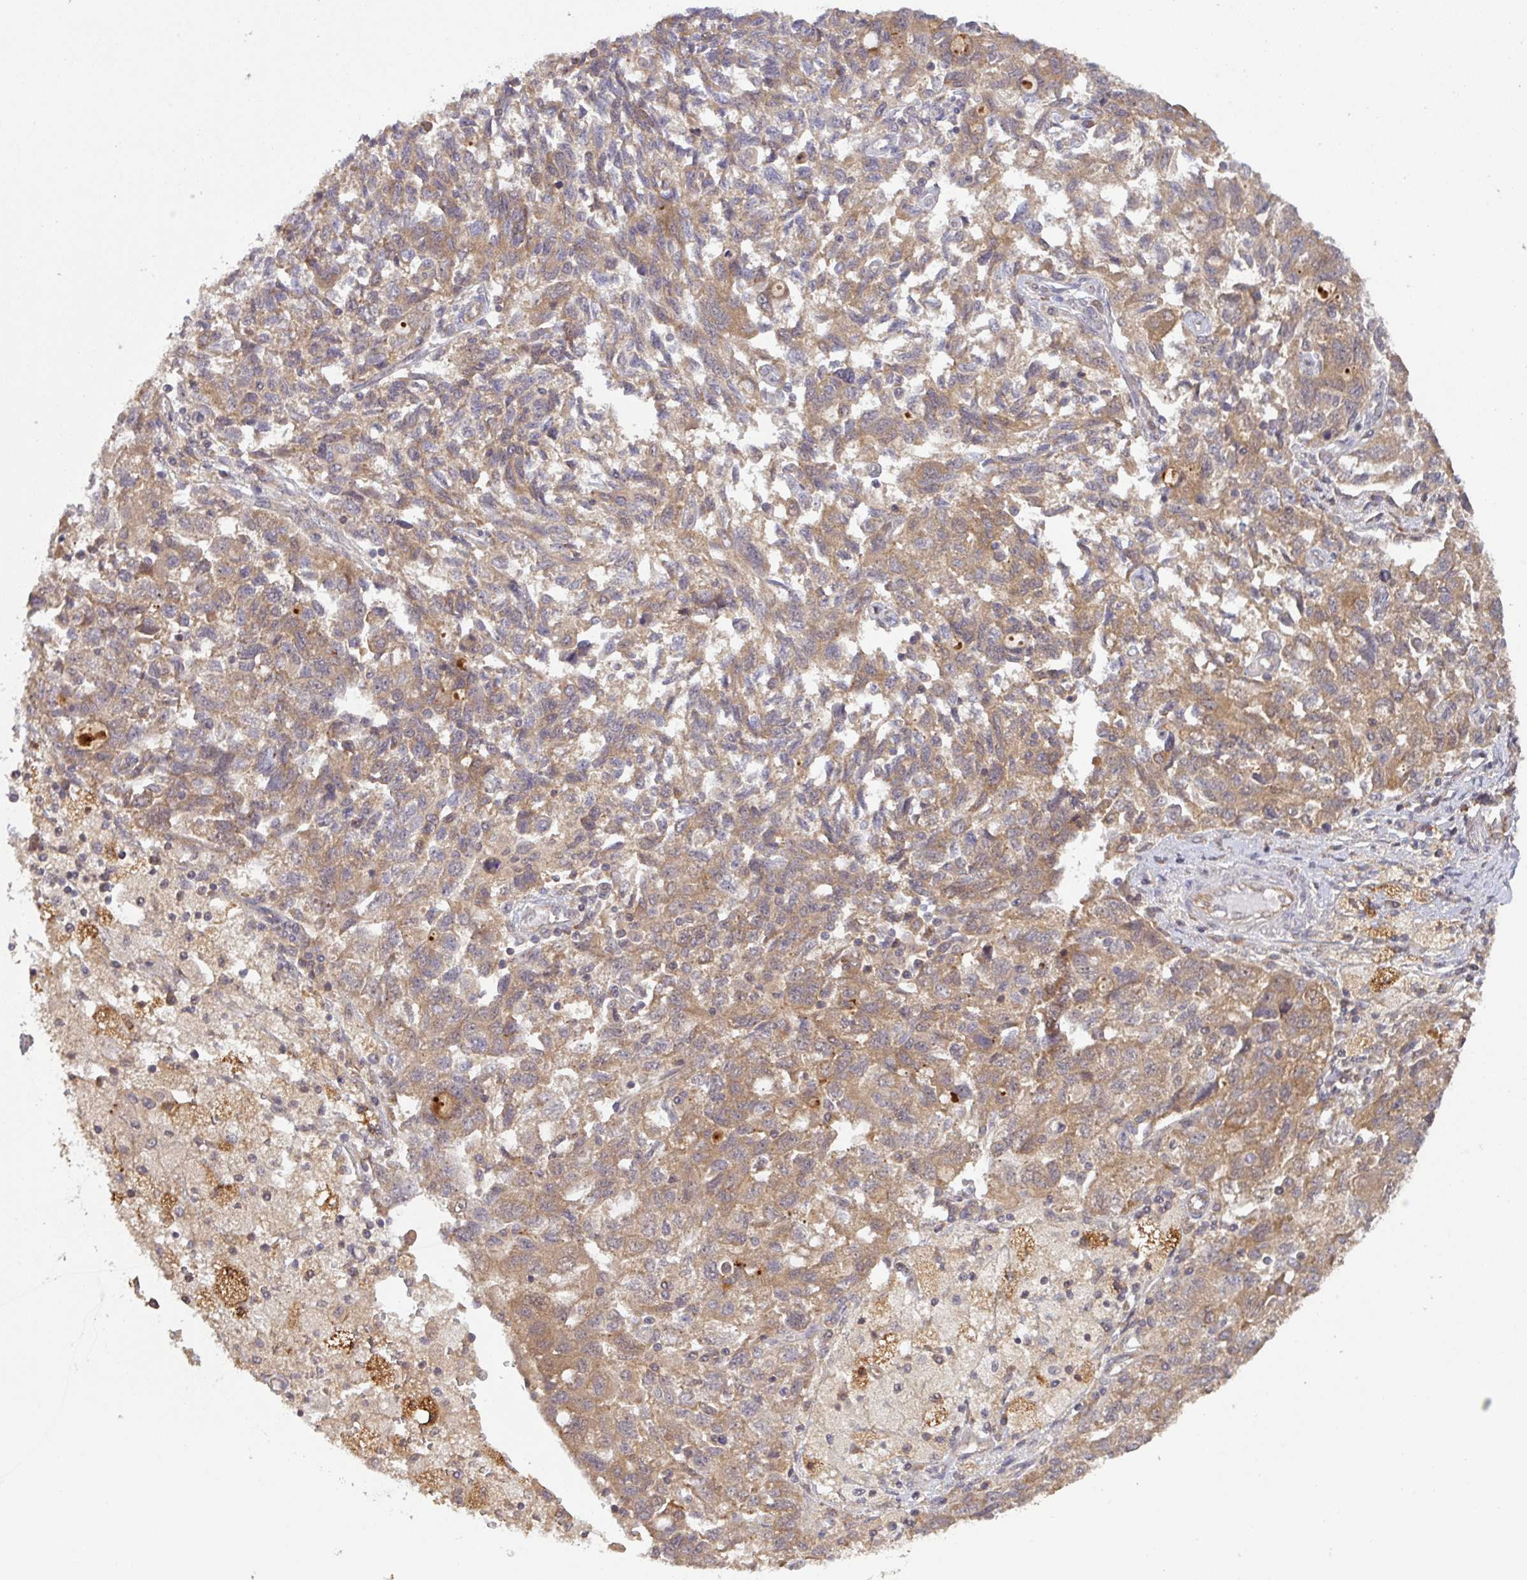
{"staining": {"intensity": "moderate", "quantity": ">75%", "location": "cytoplasmic/membranous"}, "tissue": "ovarian cancer", "cell_type": "Tumor cells", "image_type": "cancer", "snomed": [{"axis": "morphology", "description": "Carcinoma, NOS"}, {"axis": "morphology", "description": "Cystadenocarcinoma, serous, NOS"}, {"axis": "topography", "description": "Ovary"}], "caption": "Immunohistochemical staining of human ovarian cancer (serous cystadenocarcinoma) reveals moderate cytoplasmic/membranous protein staining in approximately >75% of tumor cells. (Brightfield microscopy of DAB IHC at high magnification).", "gene": "CCDC121", "patient": {"sex": "female", "age": 69}}